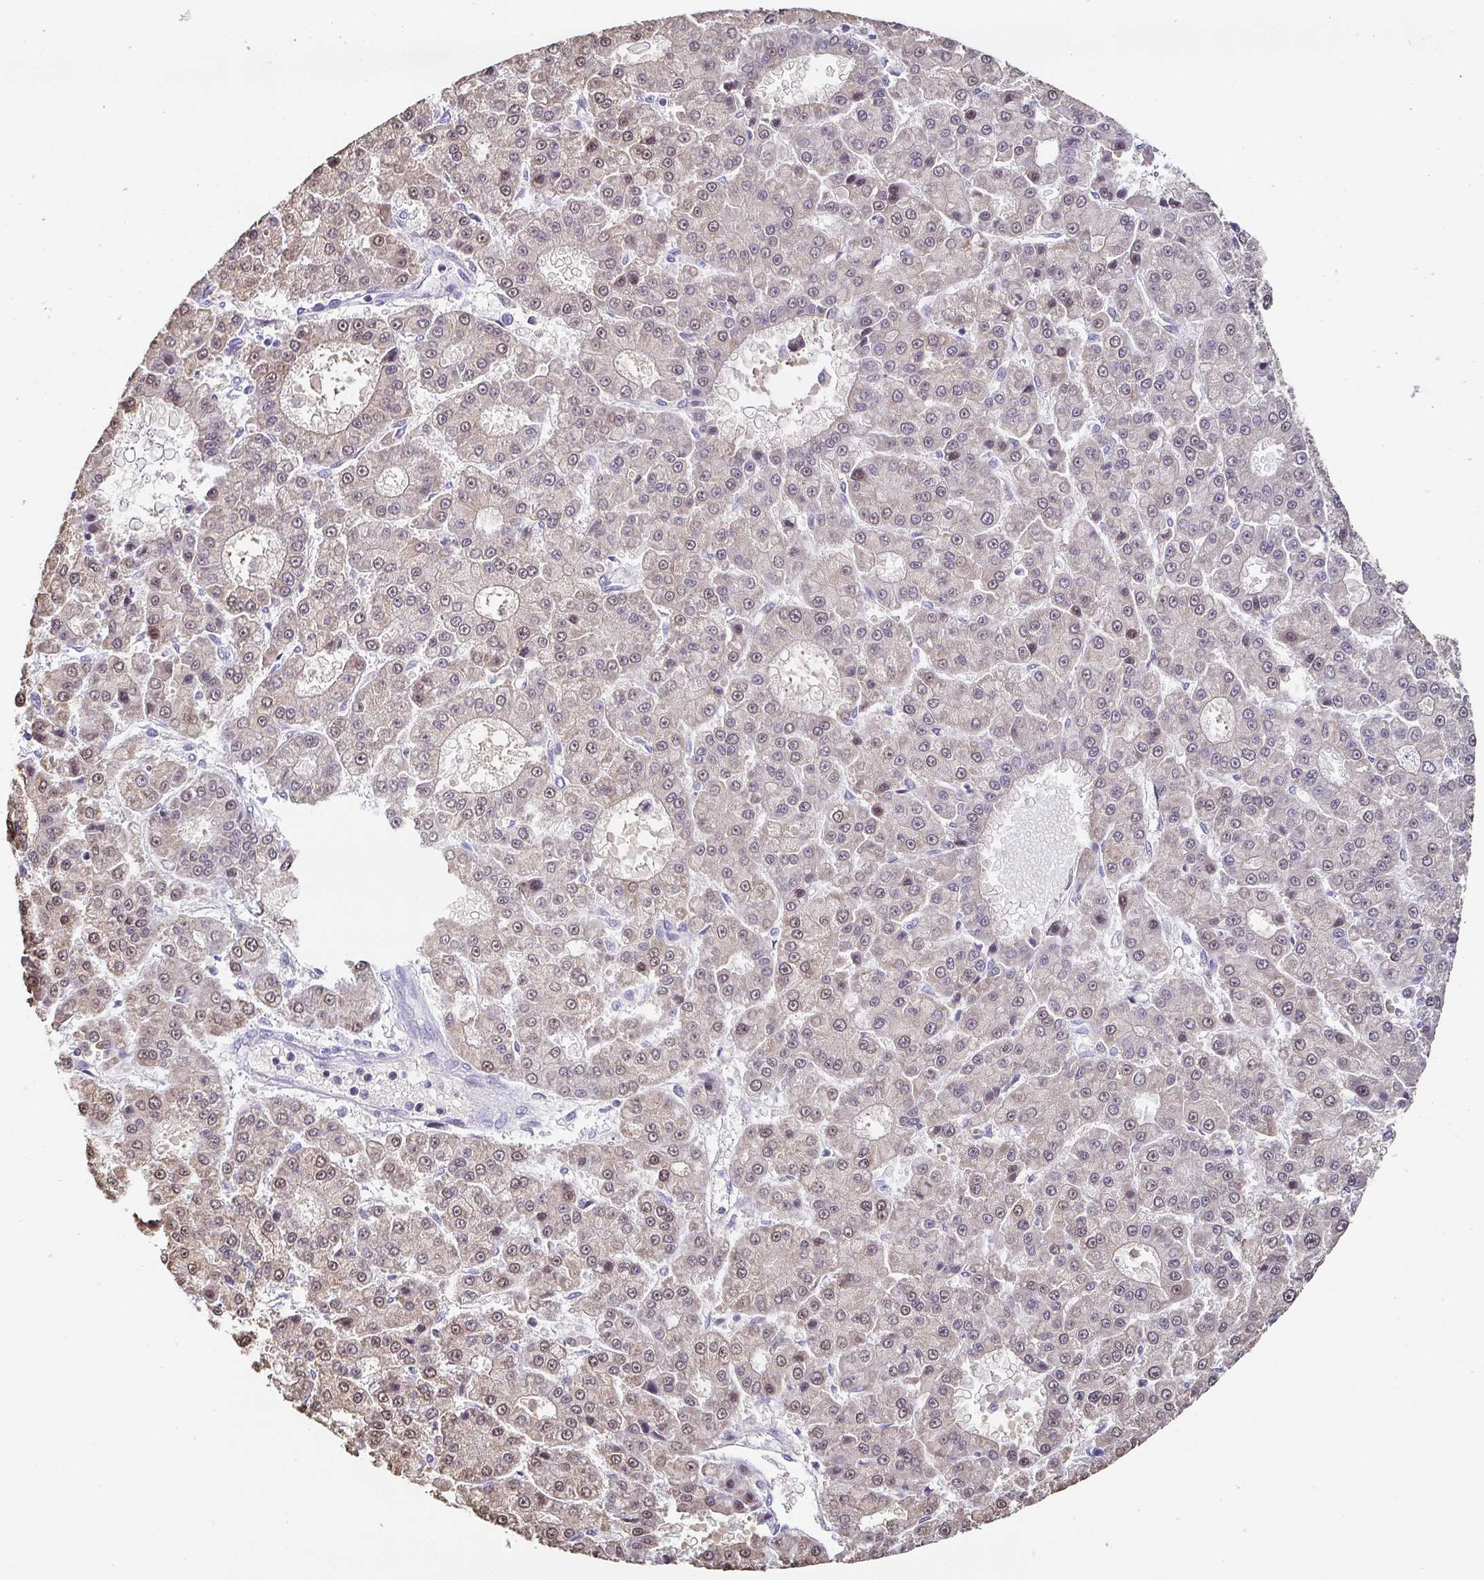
{"staining": {"intensity": "weak", "quantity": "<25%", "location": "nuclear"}, "tissue": "liver cancer", "cell_type": "Tumor cells", "image_type": "cancer", "snomed": [{"axis": "morphology", "description": "Carcinoma, Hepatocellular, NOS"}, {"axis": "topography", "description": "Liver"}], "caption": "This is an IHC histopathology image of human liver cancer. There is no positivity in tumor cells.", "gene": "PIWIL3", "patient": {"sex": "male", "age": 70}}